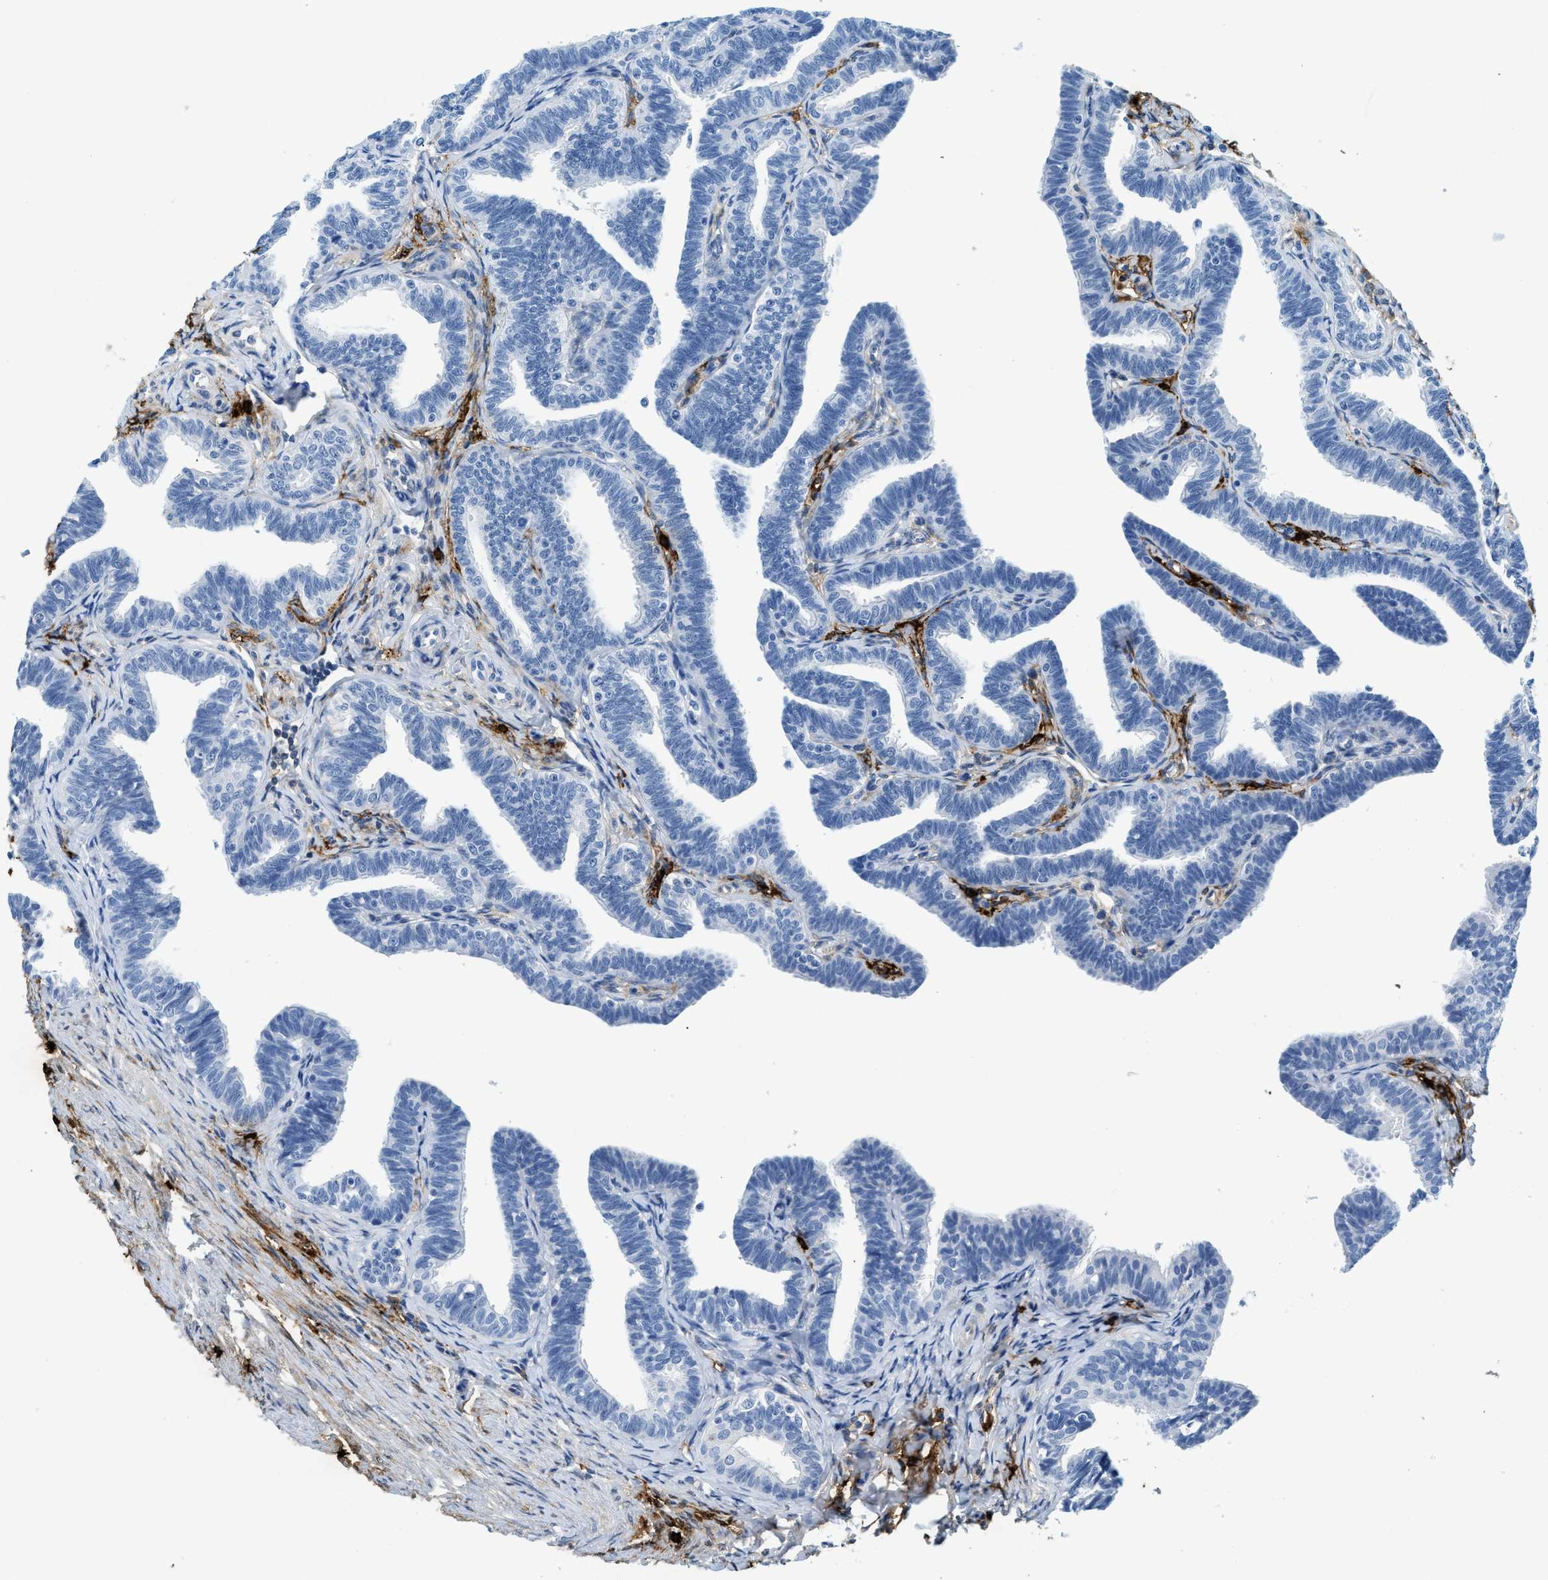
{"staining": {"intensity": "negative", "quantity": "none", "location": "none"}, "tissue": "fallopian tube", "cell_type": "Glandular cells", "image_type": "normal", "snomed": [{"axis": "morphology", "description": "Normal tissue, NOS"}, {"axis": "topography", "description": "Fallopian tube"}, {"axis": "topography", "description": "Ovary"}], "caption": "High power microscopy histopathology image of an IHC photomicrograph of unremarkable fallopian tube, revealing no significant expression in glandular cells.", "gene": "TPSAB1", "patient": {"sex": "female", "age": 23}}